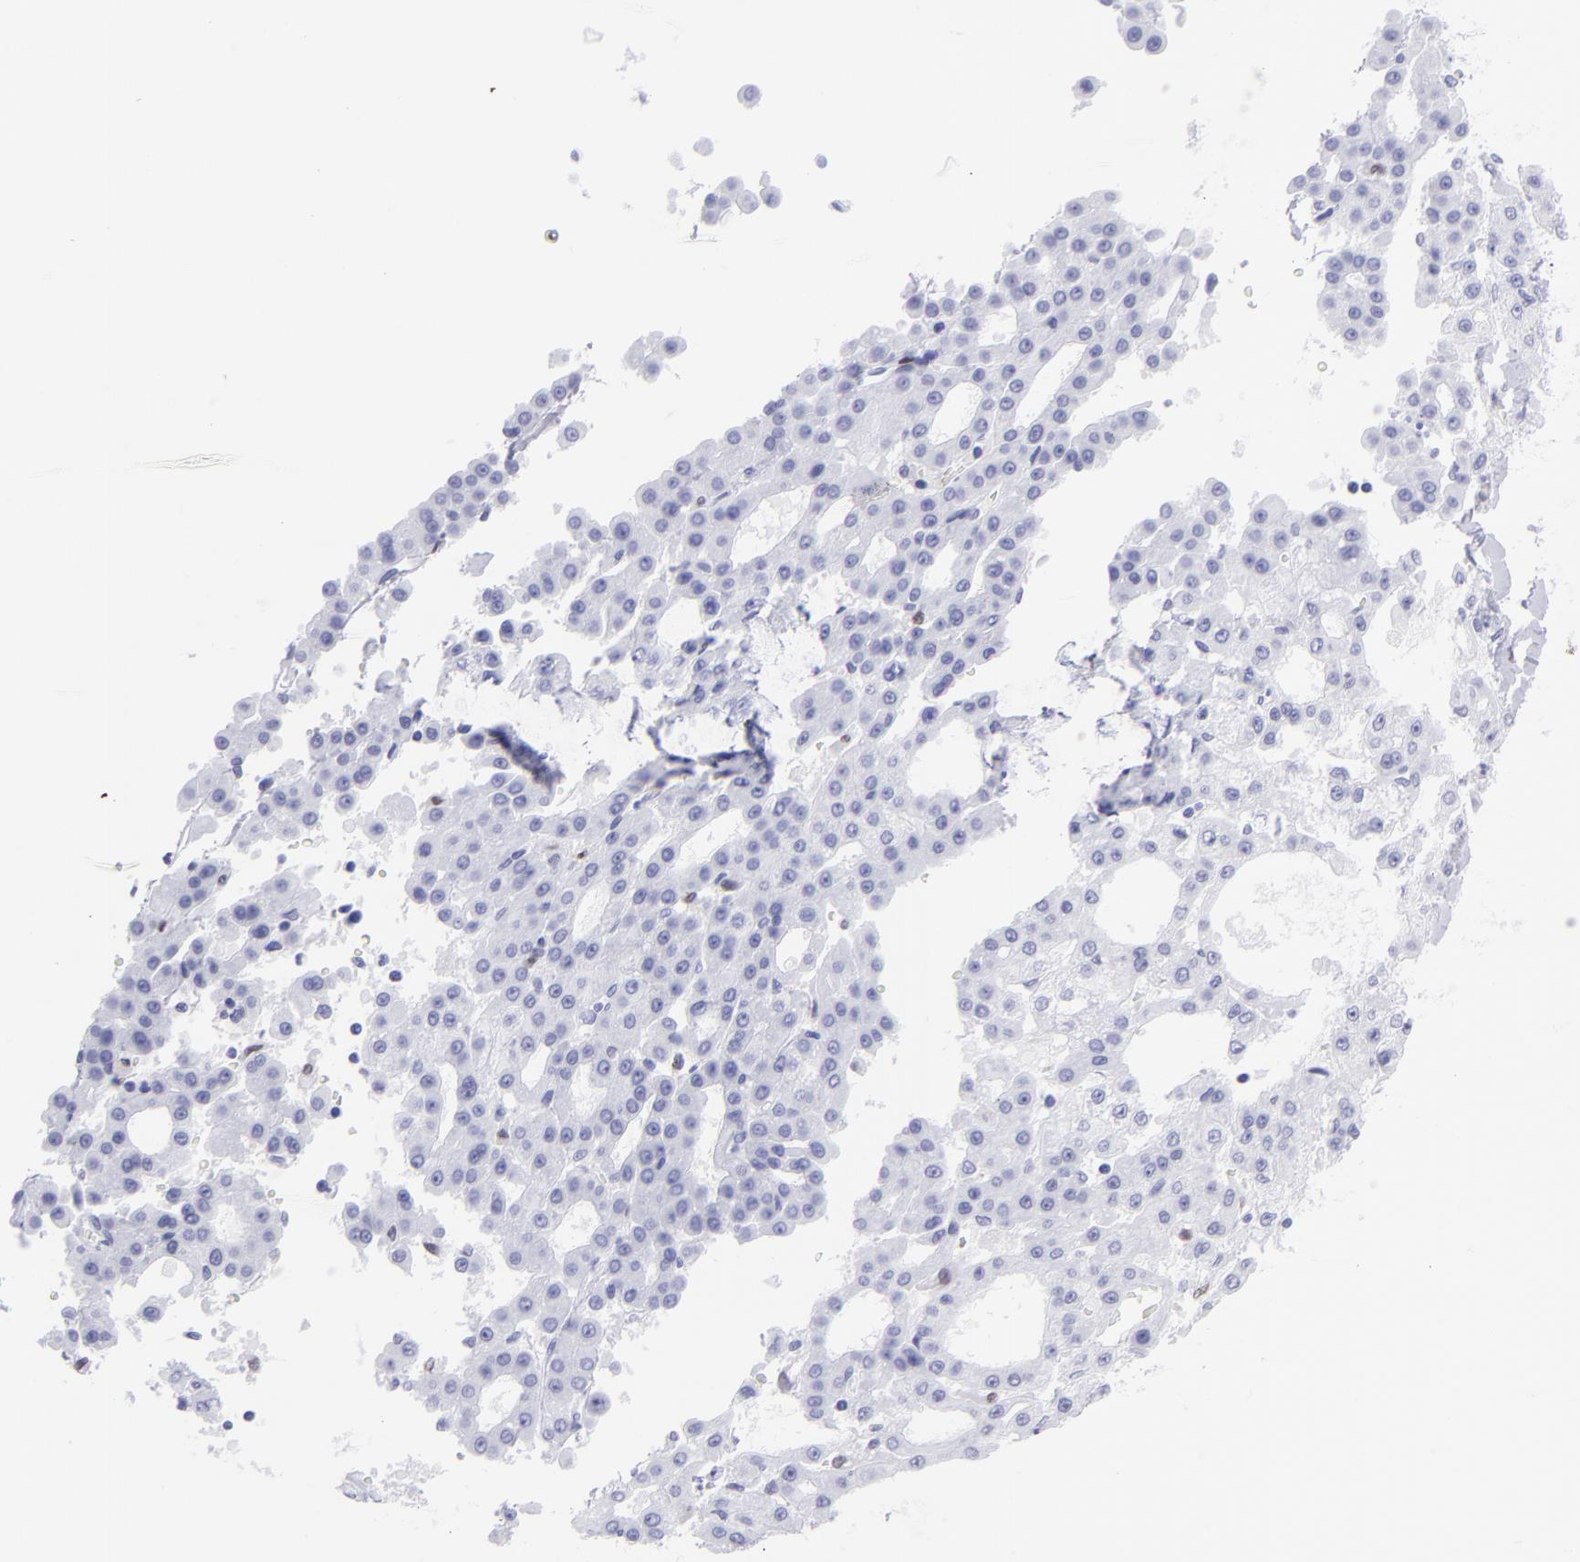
{"staining": {"intensity": "negative", "quantity": "none", "location": "none"}, "tissue": "liver cancer", "cell_type": "Tumor cells", "image_type": "cancer", "snomed": [{"axis": "morphology", "description": "Carcinoma, Hepatocellular, NOS"}, {"axis": "topography", "description": "Liver"}], "caption": "High magnification brightfield microscopy of liver hepatocellular carcinoma stained with DAB (3,3'-diaminobenzidine) (brown) and counterstained with hematoxylin (blue): tumor cells show no significant positivity.", "gene": "MITF", "patient": {"sex": "male", "age": 47}}